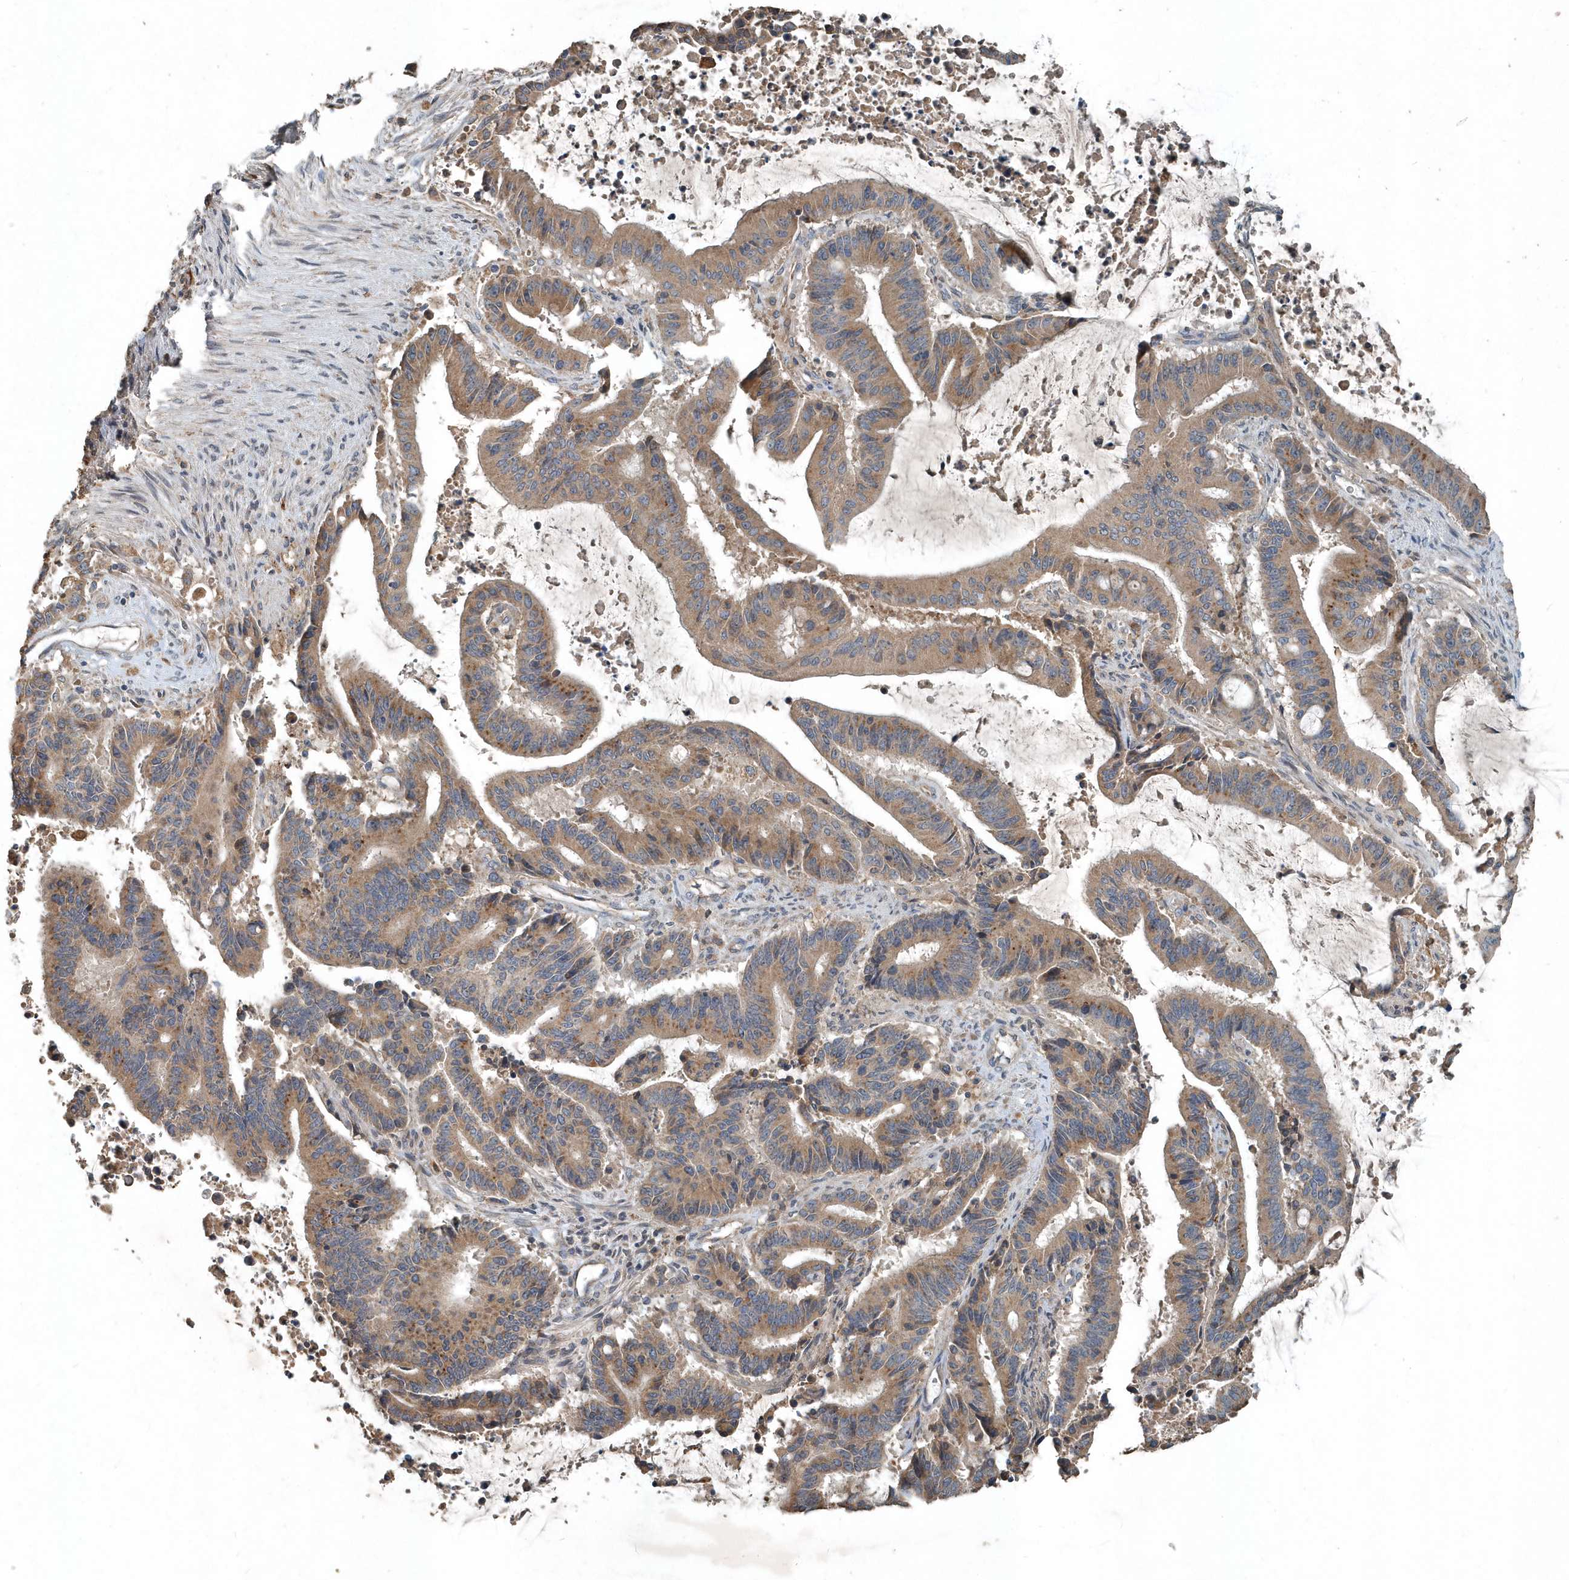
{"staining": {"intensity": "moderate", "quantity": ">75%", "location": "cytoplasmic/membranous"}, "tissue": "liver cancer", "cell_type": "Tumor cells", "image_type": "cancer", "snomed": [{"axis": "morphology", "description": "Normal tissue, NOS"}, {"axis": "morphology", "description": "Cholangiocarcinoma"}, {"axis": "topography", "description": "Liver"}, {"axis": "topography", "description": "Peripheral nerve tissue"}], "caption": "Tumor cells exhibit moderate cytoplasmic/membranous staining in approximately >75% of cells in liver cancer.", "gene": "SCFD2", "patient": {"sex": "female", "age": 73}}